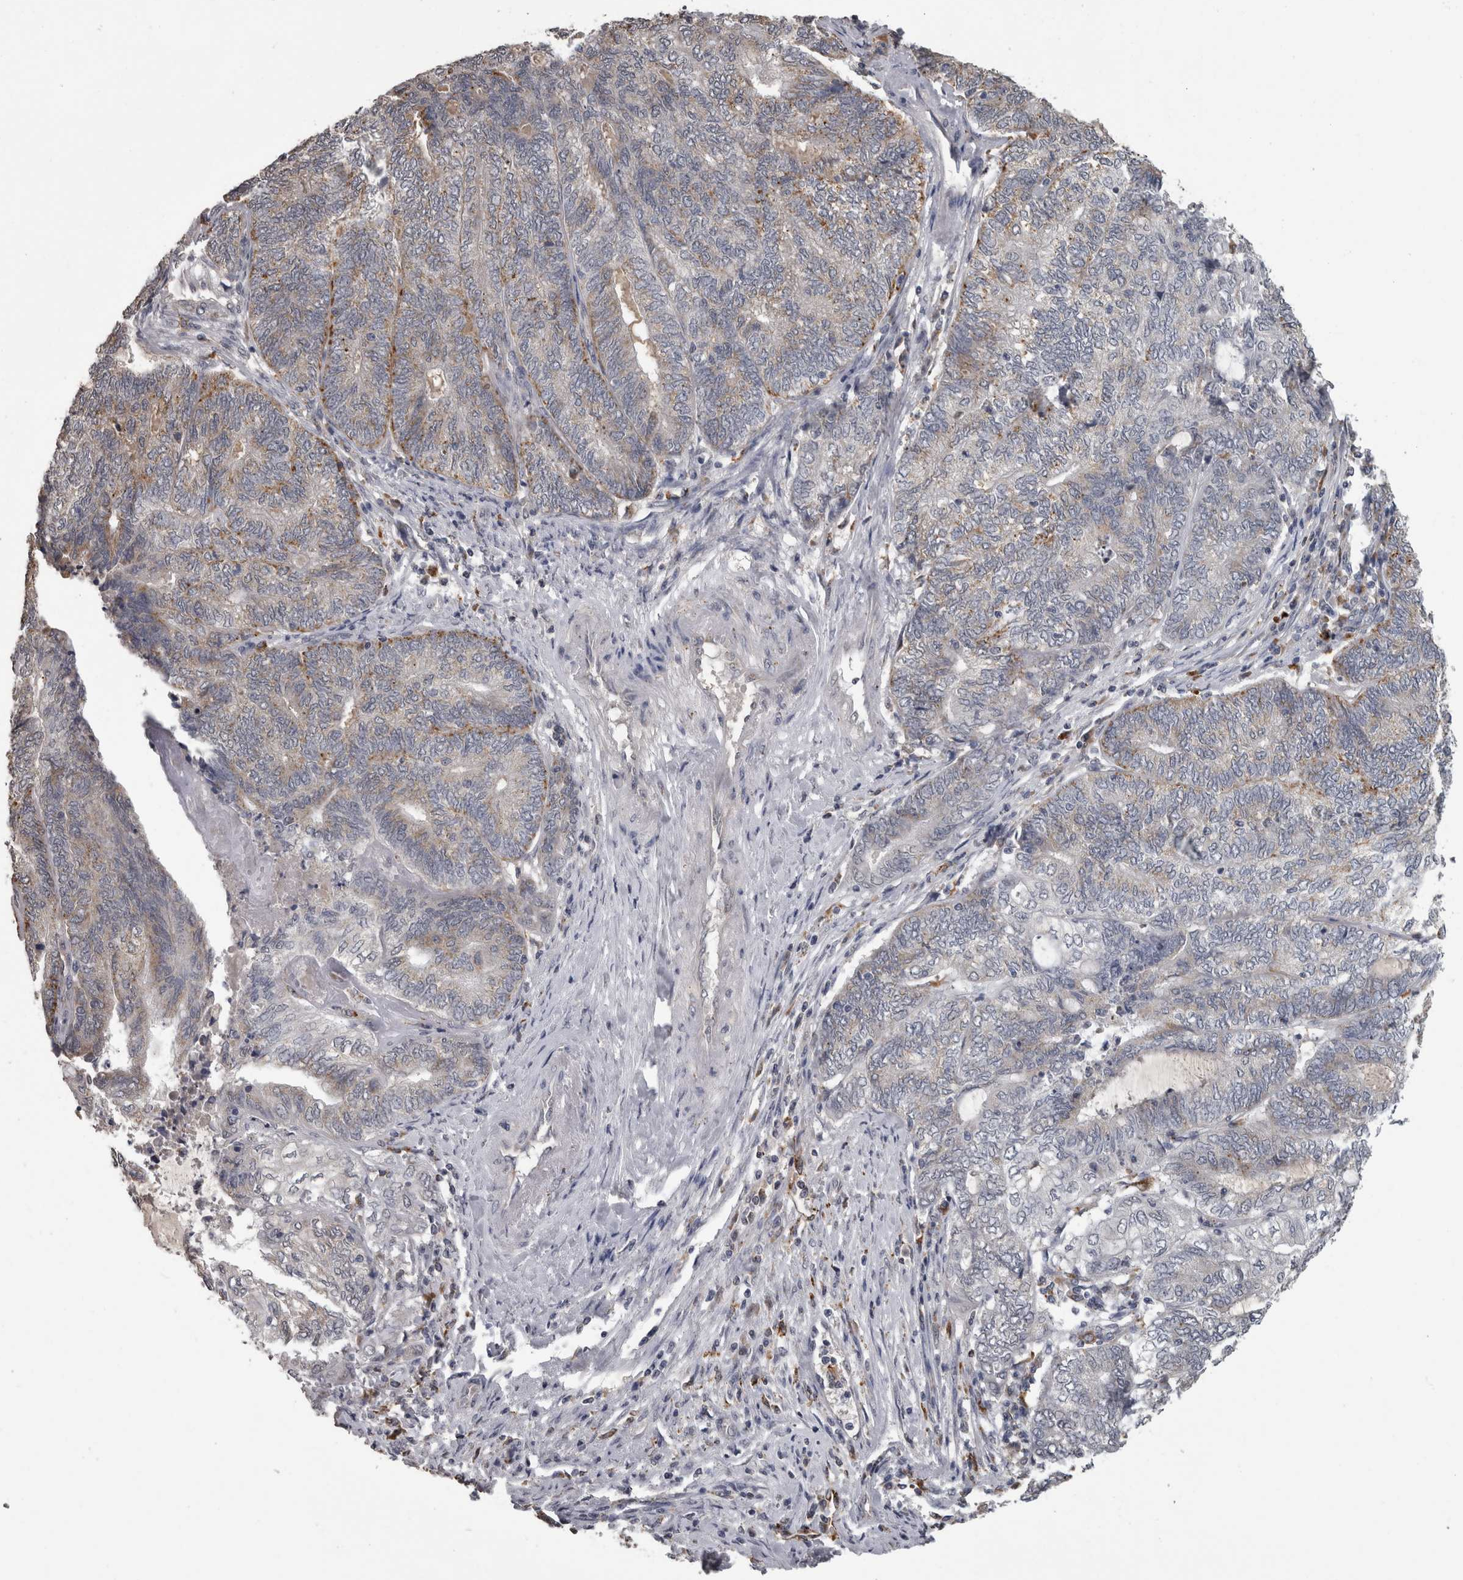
{"staining": {"intensity": "weak", "quantity": "<25%", "location": "cytoplasmic/membranous"}, "tissue": "endometrial cancer", "cell_type": "Tumor cells", "image_type": "cancer", "snomed": [{"axis": "morphology", "description": "Adenocarcinoma, NOS"}, {"axis": "topography", "description": "Uterus"}, {"axis": "topography", "description": "Endometrium"}], "caption": "High power microscopy image of an immunohistochemistry (IHC) histopathology image of endometrial cancer, revealing no significant staining in tumor cells.", "gene": "NAAA", "patient": {"sex": "female", "age": 70}}